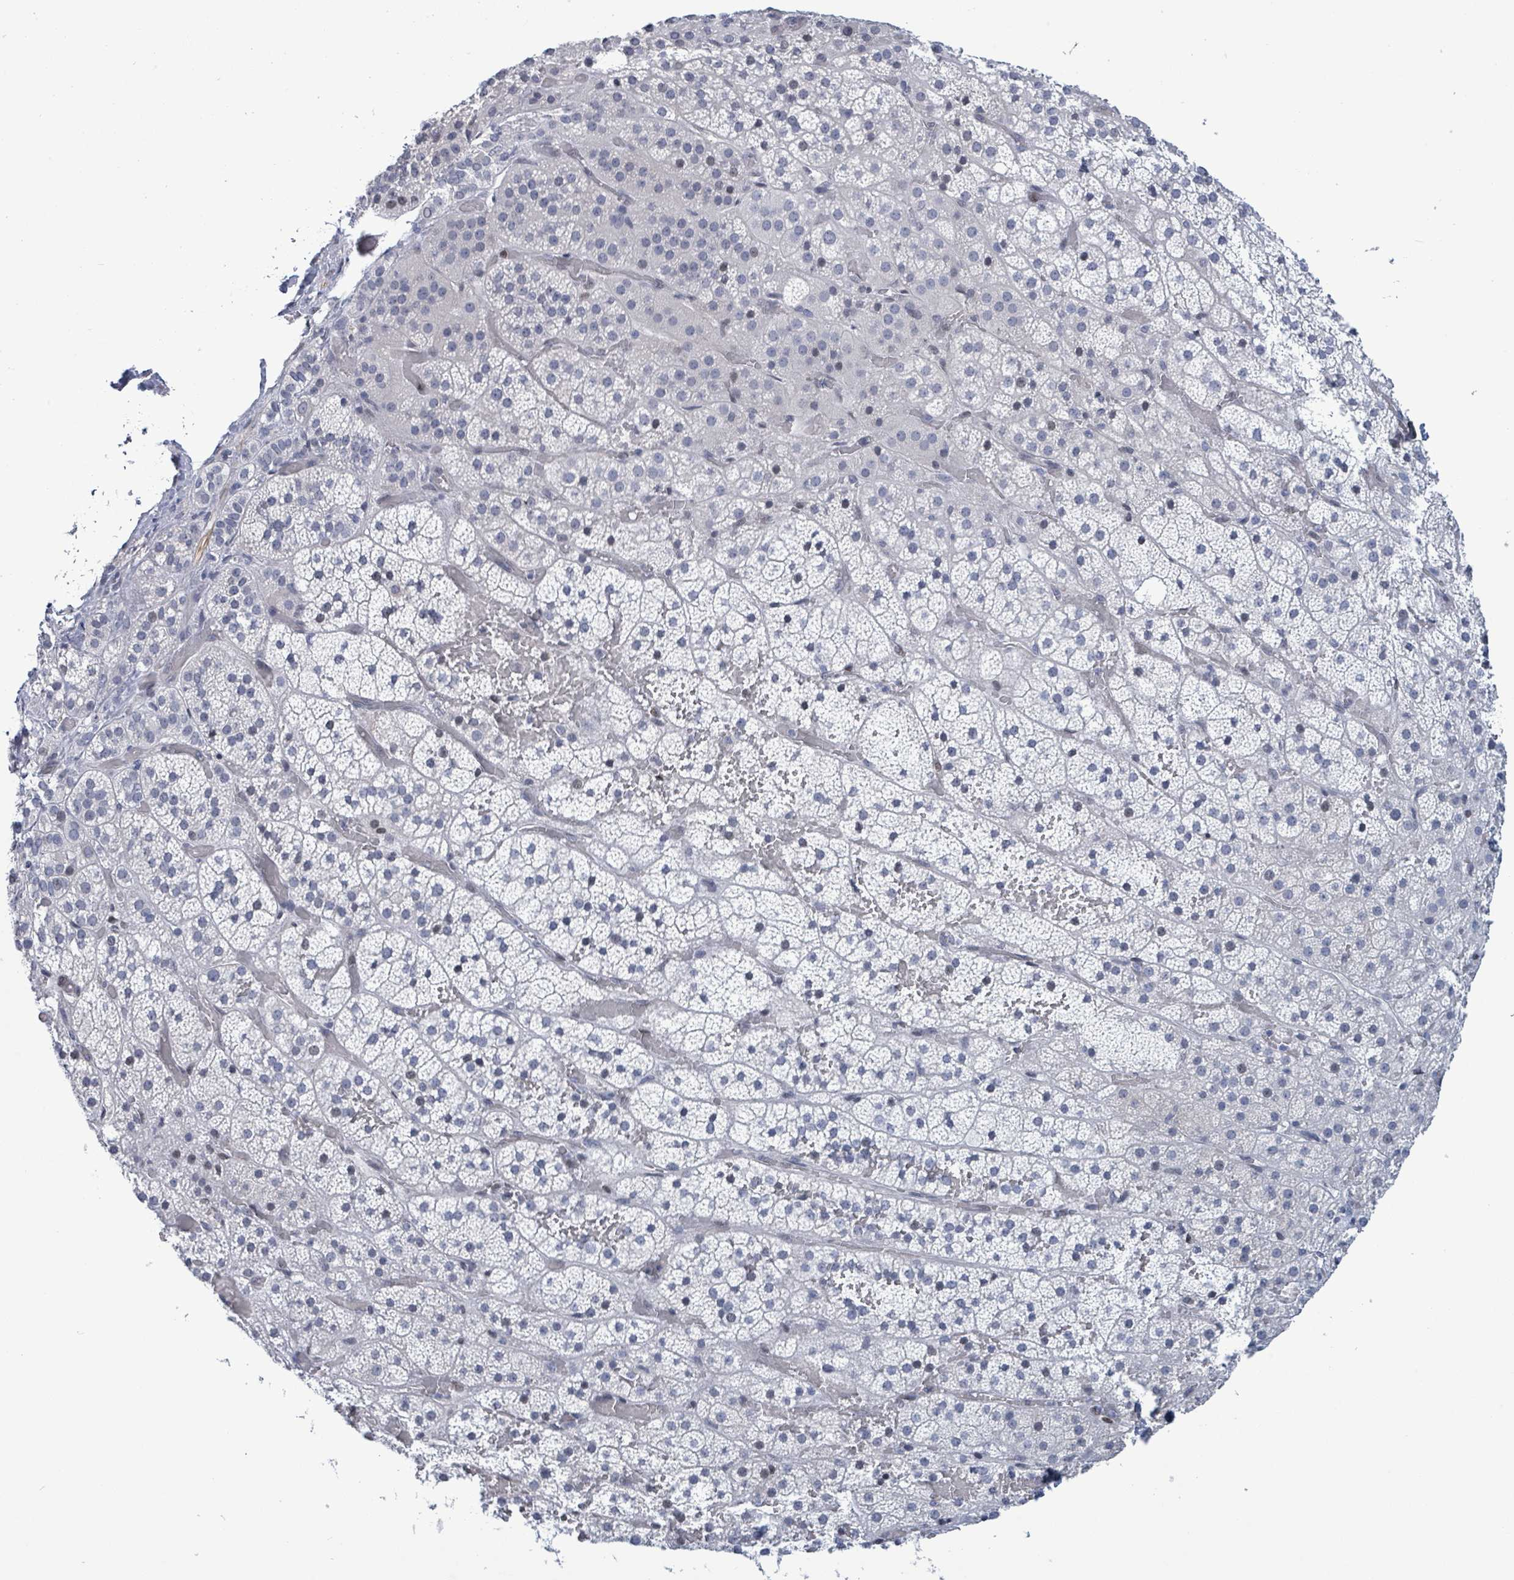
{"staining": {"intensity": "negative", "quantity": "none", "location": "none"}, "tissue": "adrenal gland", "cell_type": "Glandular cells", "image_type": "normal", "snomed": [{"axis": "morphology", "description": "Normal tissue, NOS"}, {"axis": "topography", "description": "Adrenal gland"}], "caption": "Adrenal gland stained for a protein using immunohistochemistry shows no expression glandular cells.", "gene": "NTN3", "patient": {"sex": "male", "age": 57}}